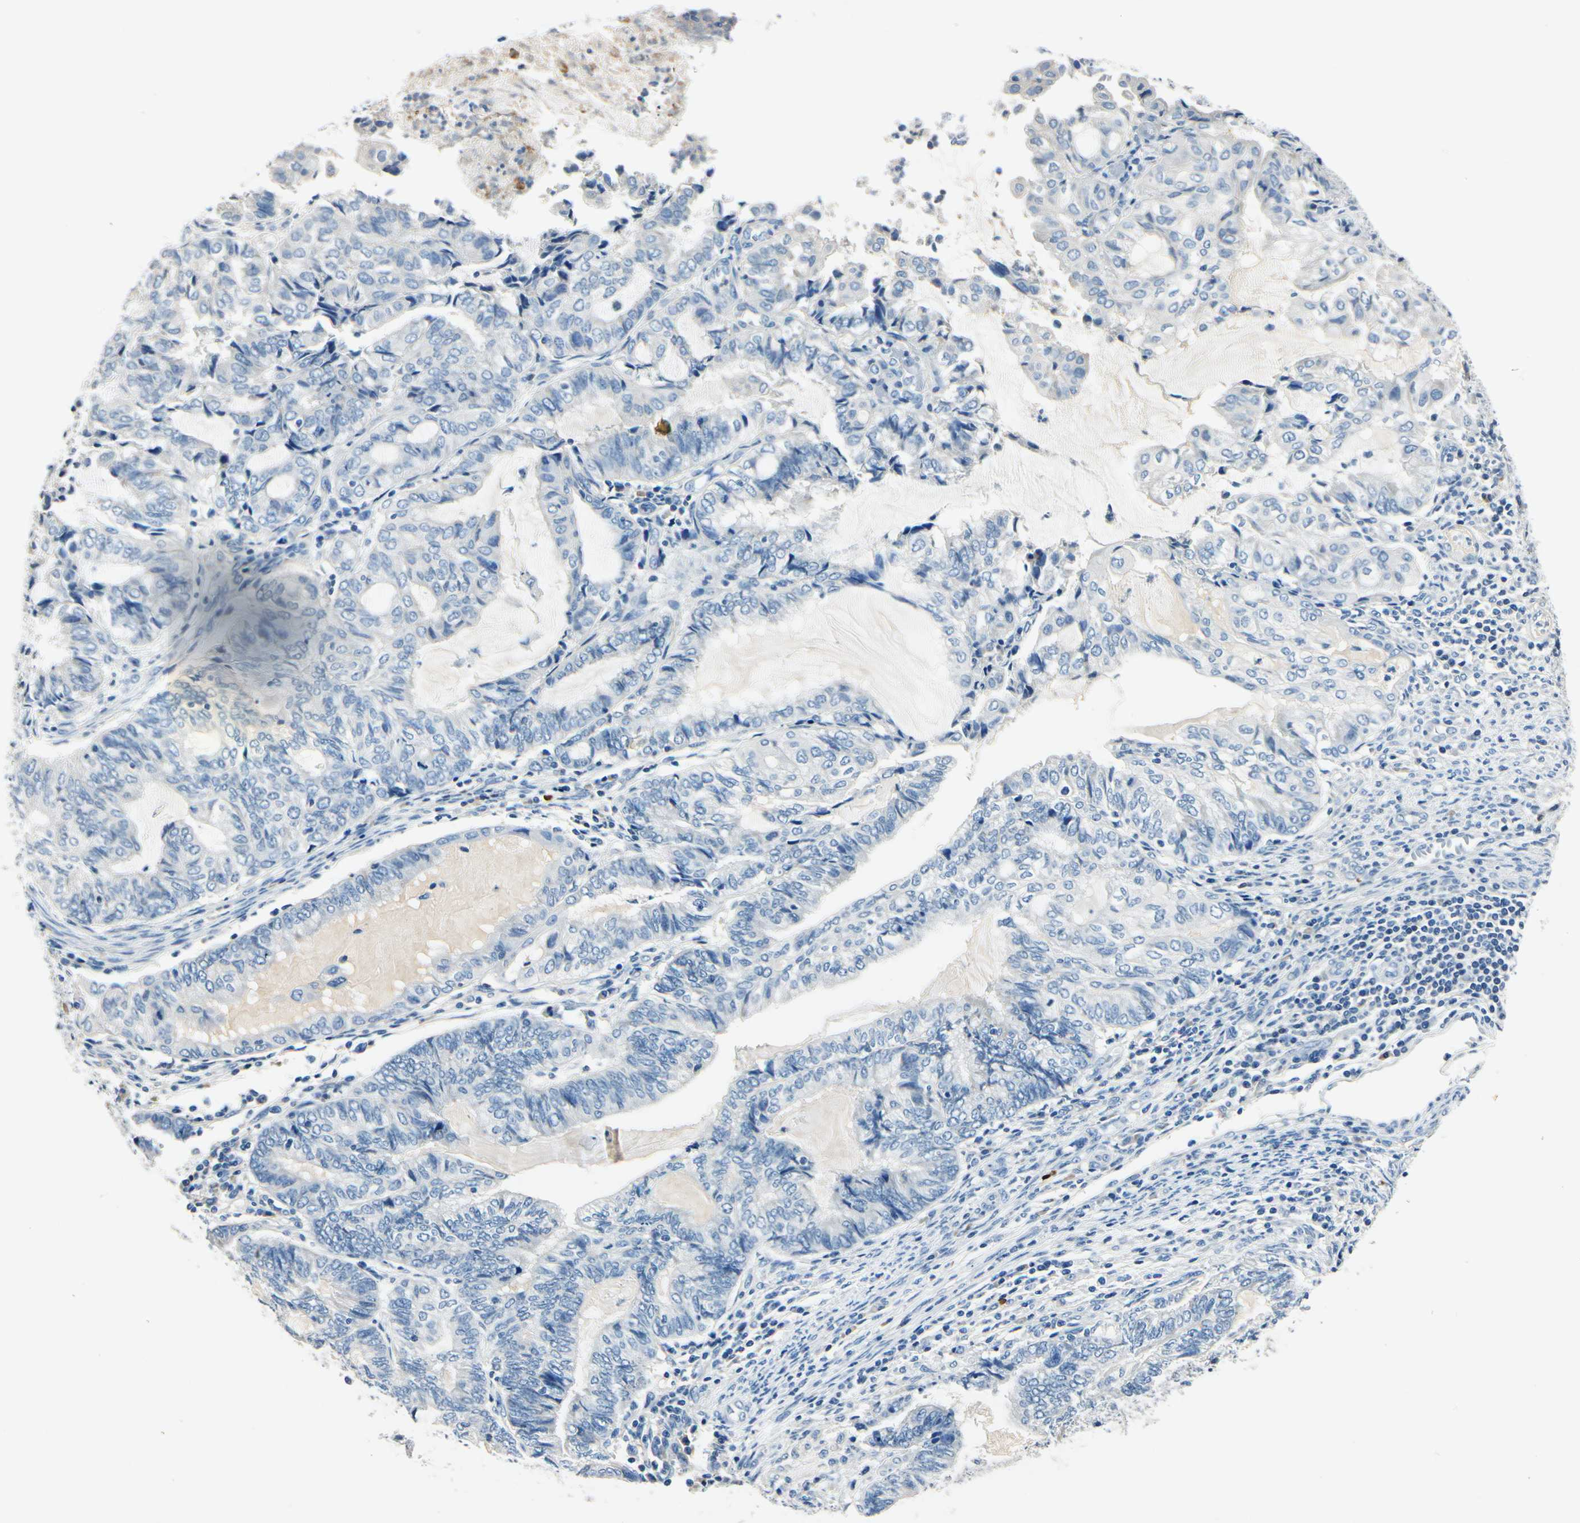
{"staining": {"intensity": "negative", "quantity": "none", "location": "none"}, "tissue": "endometrial cancer", "cell_type": "Tumor cells", "image_type": "cancer", "snomed": [{"axis": "morphology", "description": "Adenocarcinoma, NOS"}, {"axis": "topography", "description": "Uterus"}, {"axis": "topography", "description": "Endometrium"}], "caption": "The micrograph shows no staining of tumor cells in endometrial cancer.", "gene": "TGFBR3", "patient": {"sex": "female", "age": 70}}